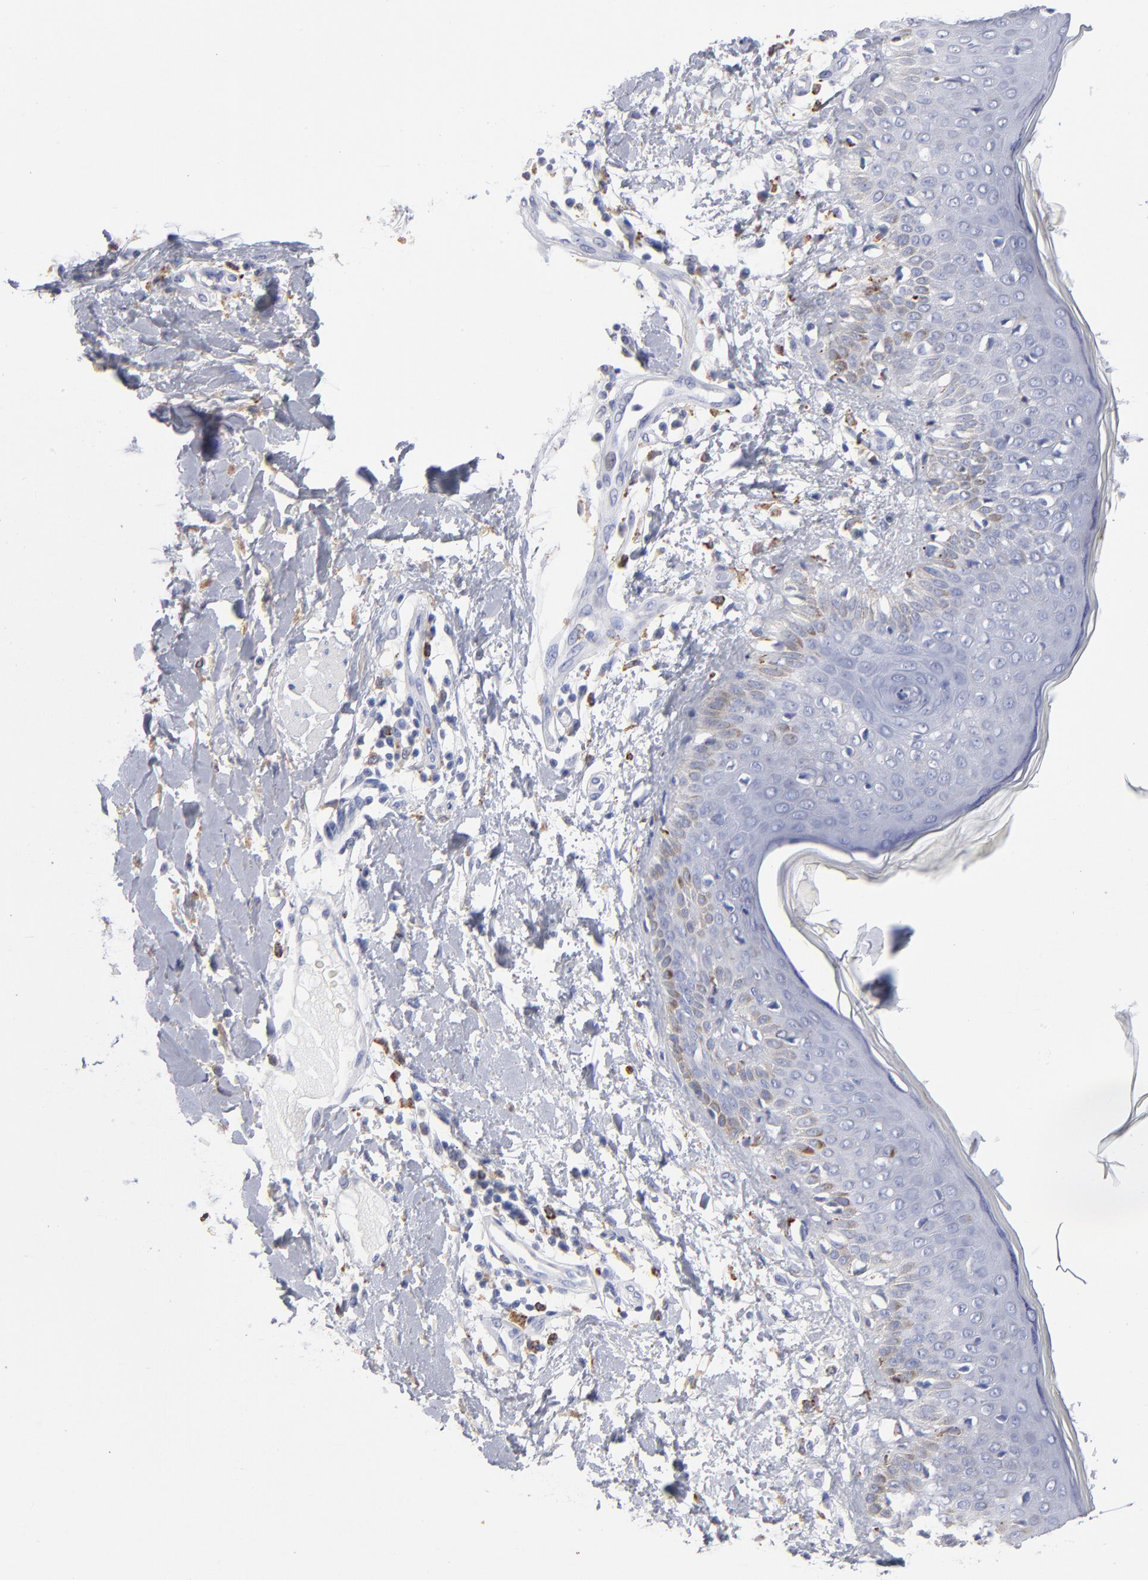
{"staining": {"intensity": "negative", "quantity": "none", "location": "none"}, "tissue": "skin cancer", "cell_type": "Tumor cells", "image_type": "cancer", "snomed": [{"axis": "morphology", "description": "Squamous cell carcinoma, NOS"}, {"axis": "topography", "description": "Skin"}], "caption": "Immunohistochemistry photomicrograph of human skin squamous cell carcinoma stained for a protein (brown), which exhibits no expression in tumor cells. (Brightfield microscopy of DAB IHC at high magnification).", "gene": "CD180", "patient": {"sex": "female", "age": 59}}